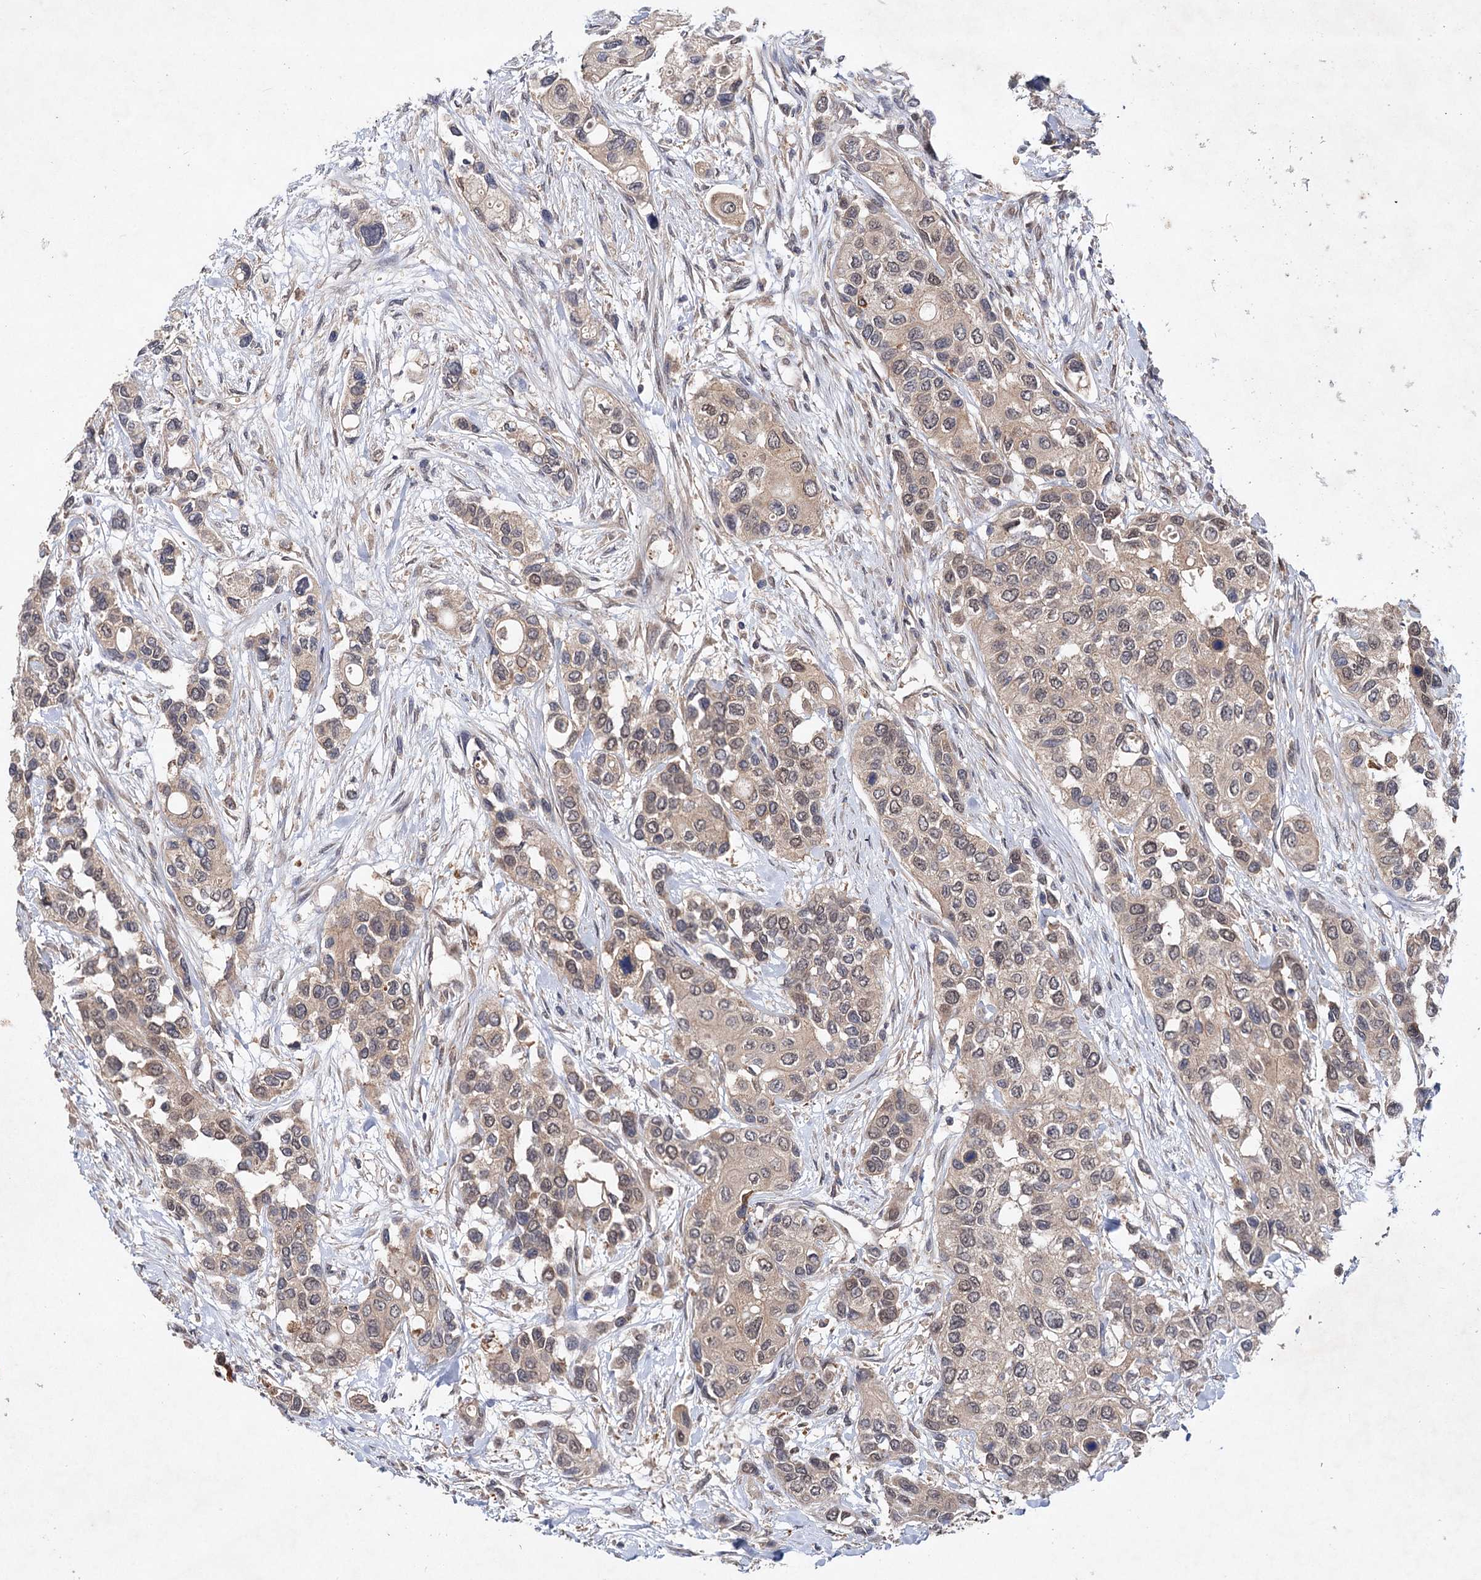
{"staining": {"intensity": "weak", "quantity": ">75%", "location": "nuclear"}, "tissue": "urothelial cancer", "cell_type": "Tumor cells", "image_type": "cancer", "snomed": [{"axis": "morphology", "description": "Normal tissue, NOS"}, {"axis": "morphology", "description": "Urothelial carcinoma, High grade"}, {"axis": "topography", "description": "Vascular tissue"}, {"axis": "topography", "description": "Urinary bladder"}], "caption": "A high-resolution histopathology image shows IHC staining of urothelial carcinoma (high-grade), which reveals weak nuclear positivity in approximately >75% of tumor cells. Nuclei are stained in blue.", "gene": "NUDCD2", "patient": {"sex": "female", "age": 56}}